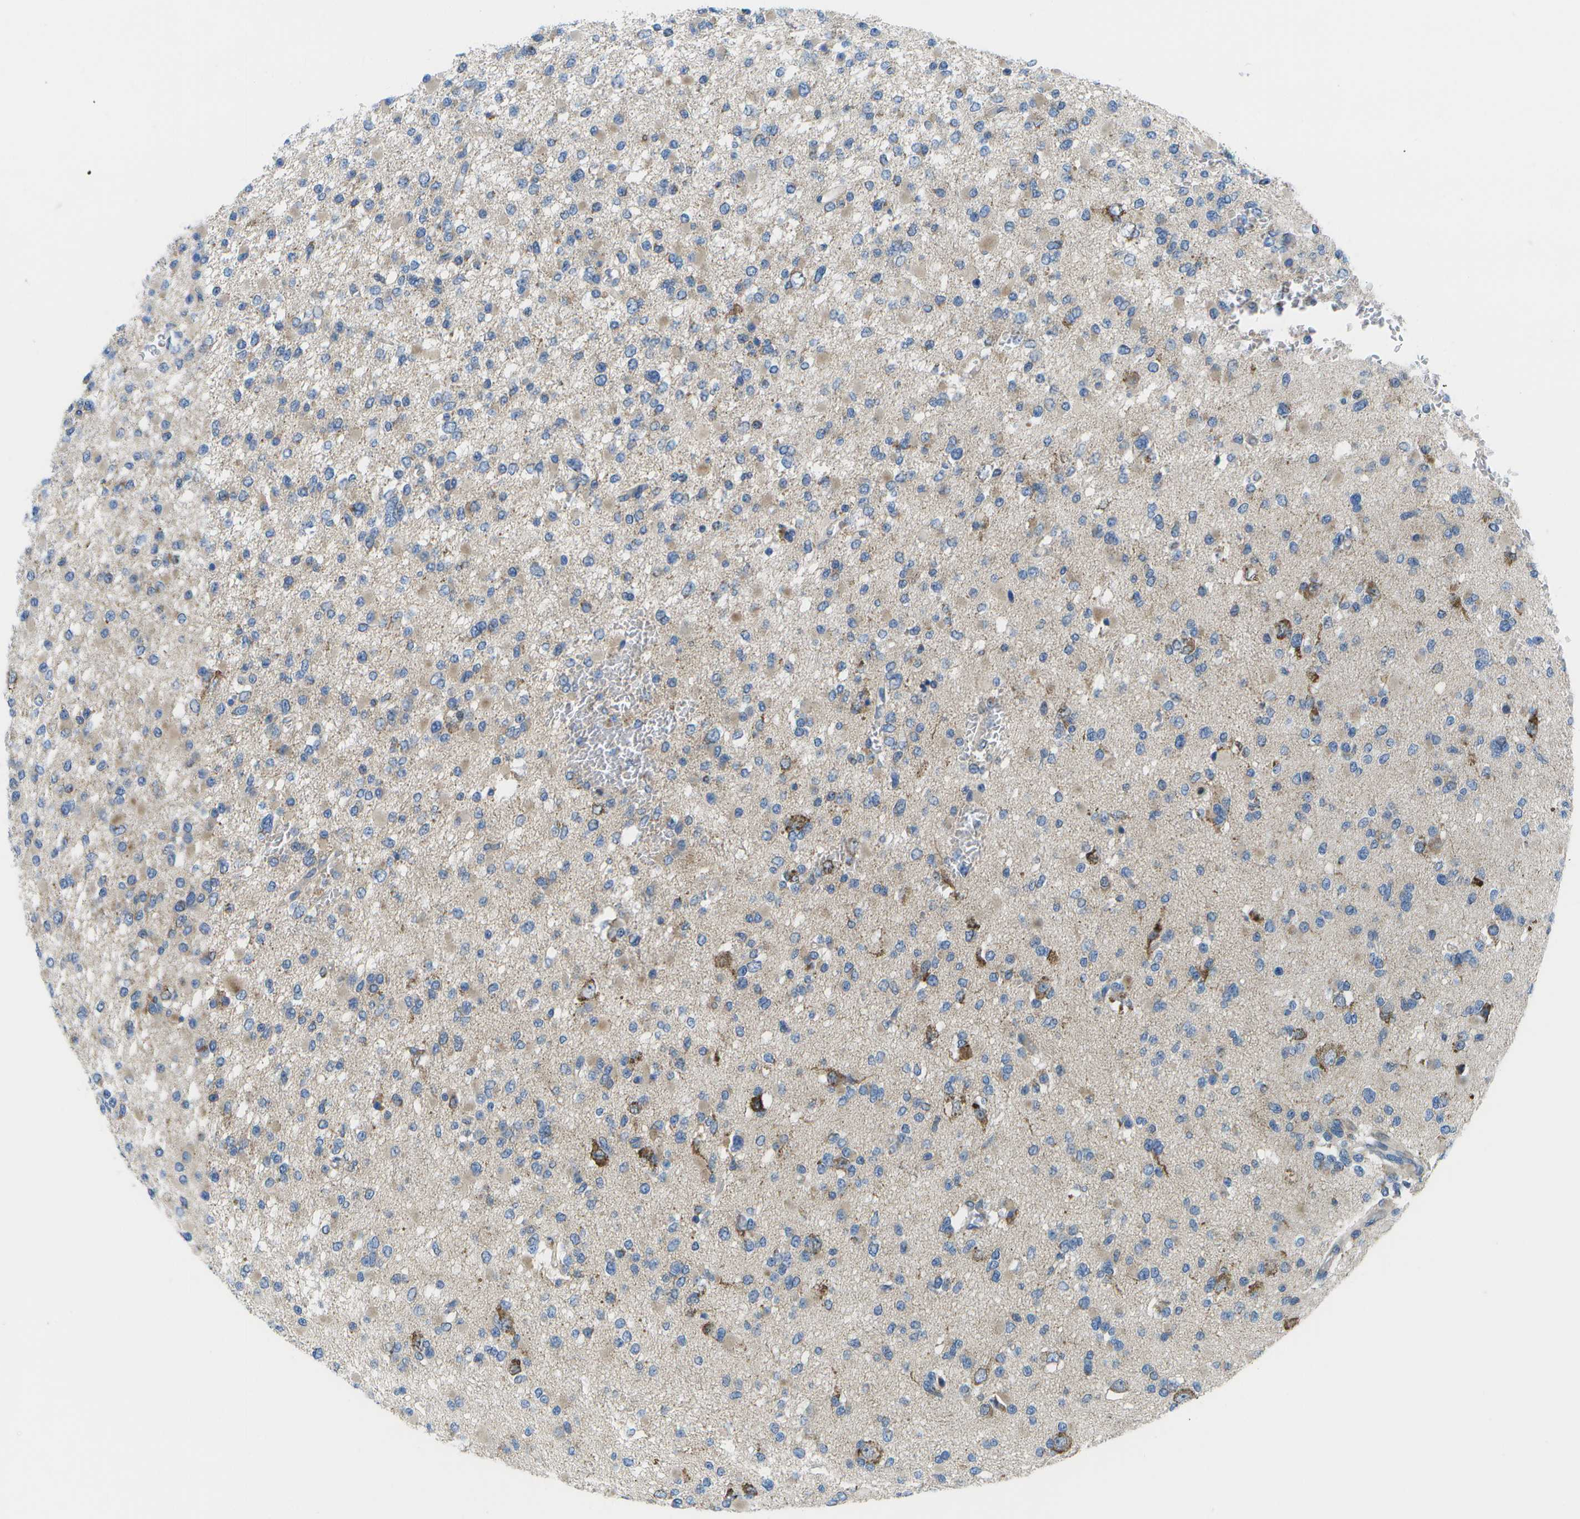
{"staining": {"intensity": "negative", "quantity": "none", "location": "none"}, "tissue": "glioma", "cell_type": "Tumor cells", "image_type": "cancer", "snomed": [{"axis": "morphology", "description": "Glioma, malignant, Low grade"}, {"axis": "topography", "description": "Brain"}], "caption": "High magnification brightfield microscopy of malignant glioma (low-grade) stained with DAB (brown) and counterstained with hematoxylin (blue): tumor cells show no significant expression. (Stains: DAB immunohistochemistry with hematoxylin counter stain, Microscopy: brightfield microscopy at high magnification).", "gene": "GDF5", "patient": {"sex": "female", "age": 22}}